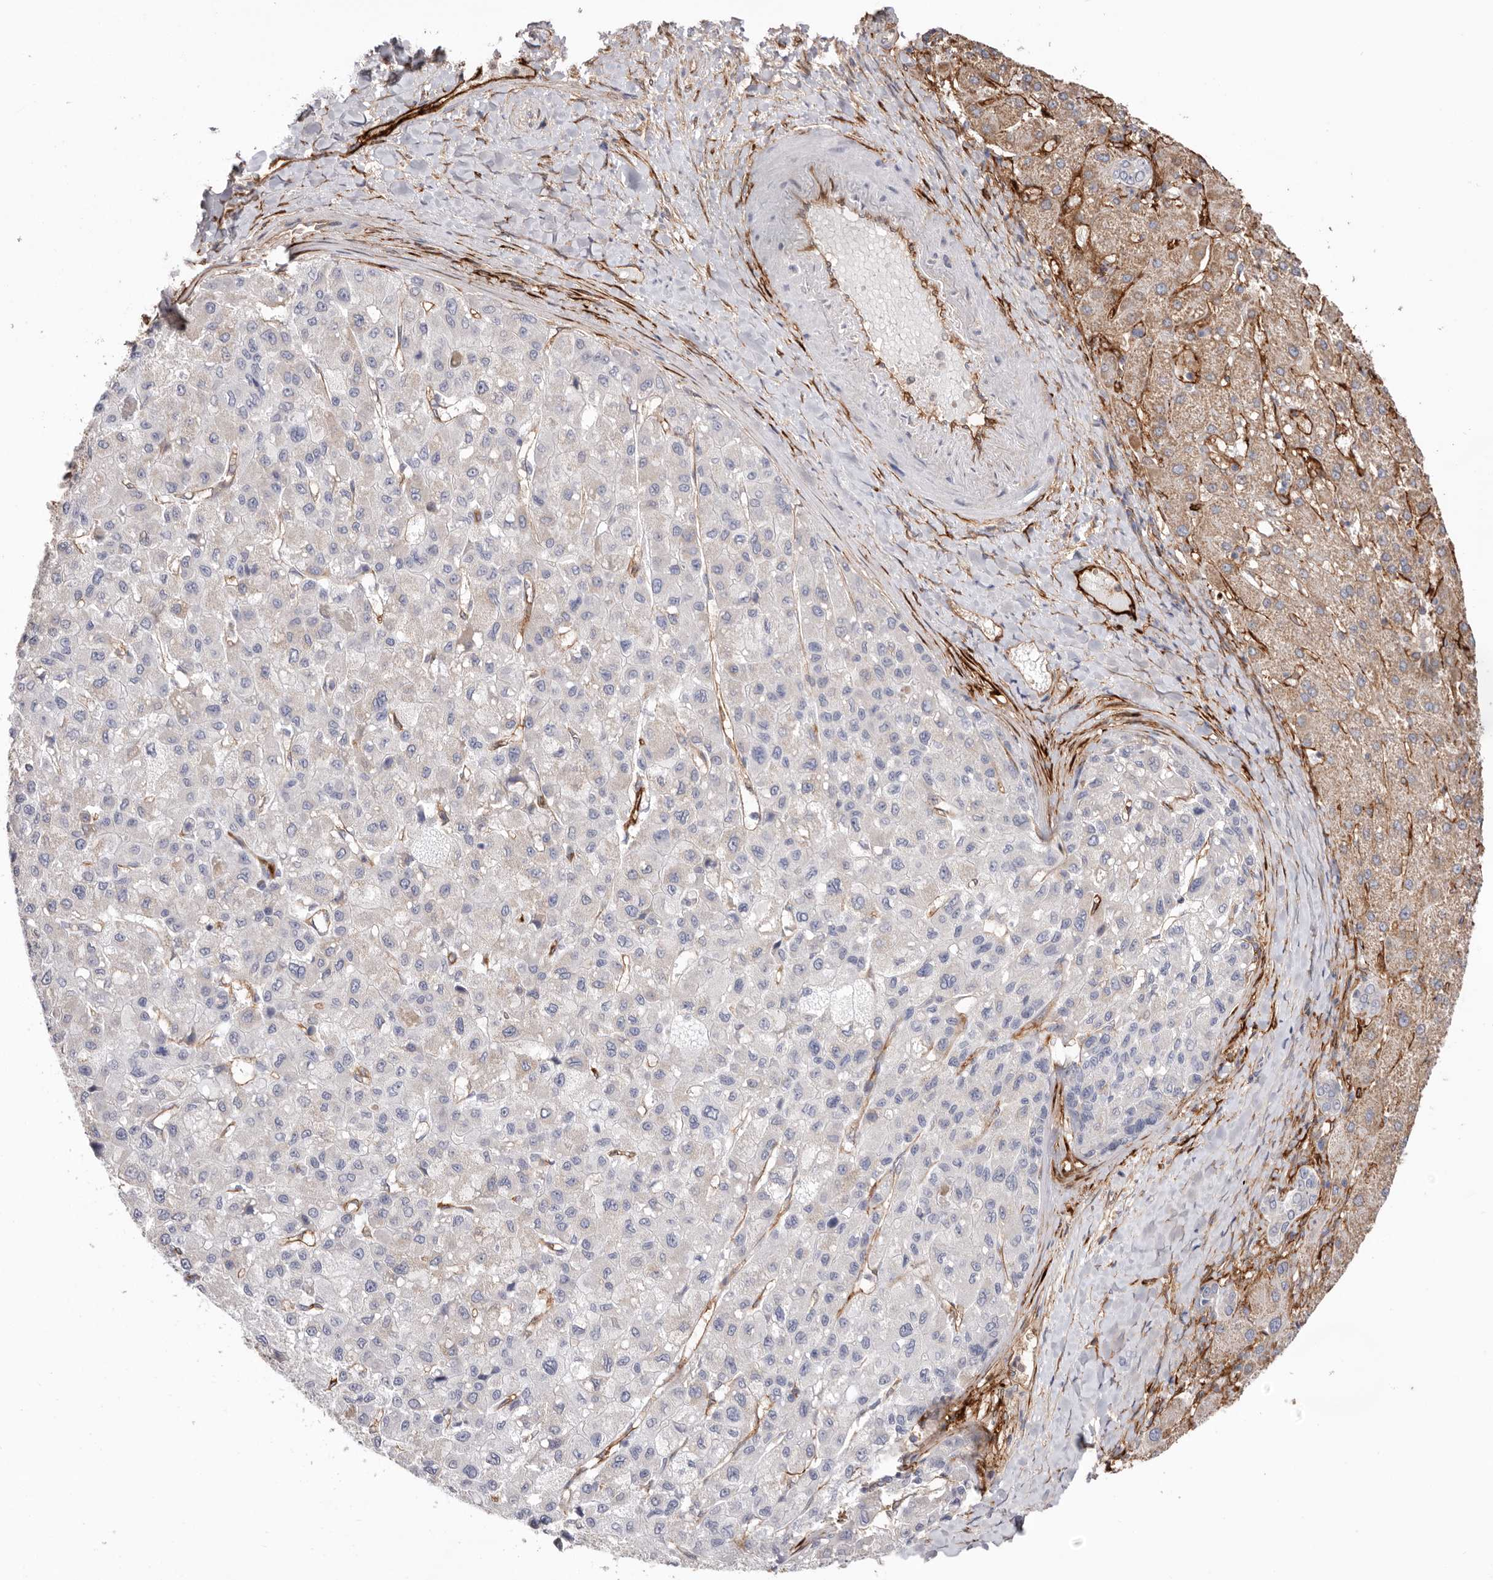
{"staining": {"intensity": "moderate", "quantity": "<25%", "location": "cytoplasmic/membranous"}, "tissue": "liver cancer", "cell_type": "Tumor cells", "image_type": "cancer", "snomed": [{"axis": "morphology", "description": "Carcinoma, Hepatocellular, NOS"}, {"axis": "topography", "description": "Liver"}], "caption": "Immunohistochemical staining of human liver cancer (hepatocellular carcinoma) exhibits low levels of moderate cytoplasmic/membranous staining in about <25% of tumor cells.", "gene": "LRRC66", "patient": {"sex": "male", "age": 80}}